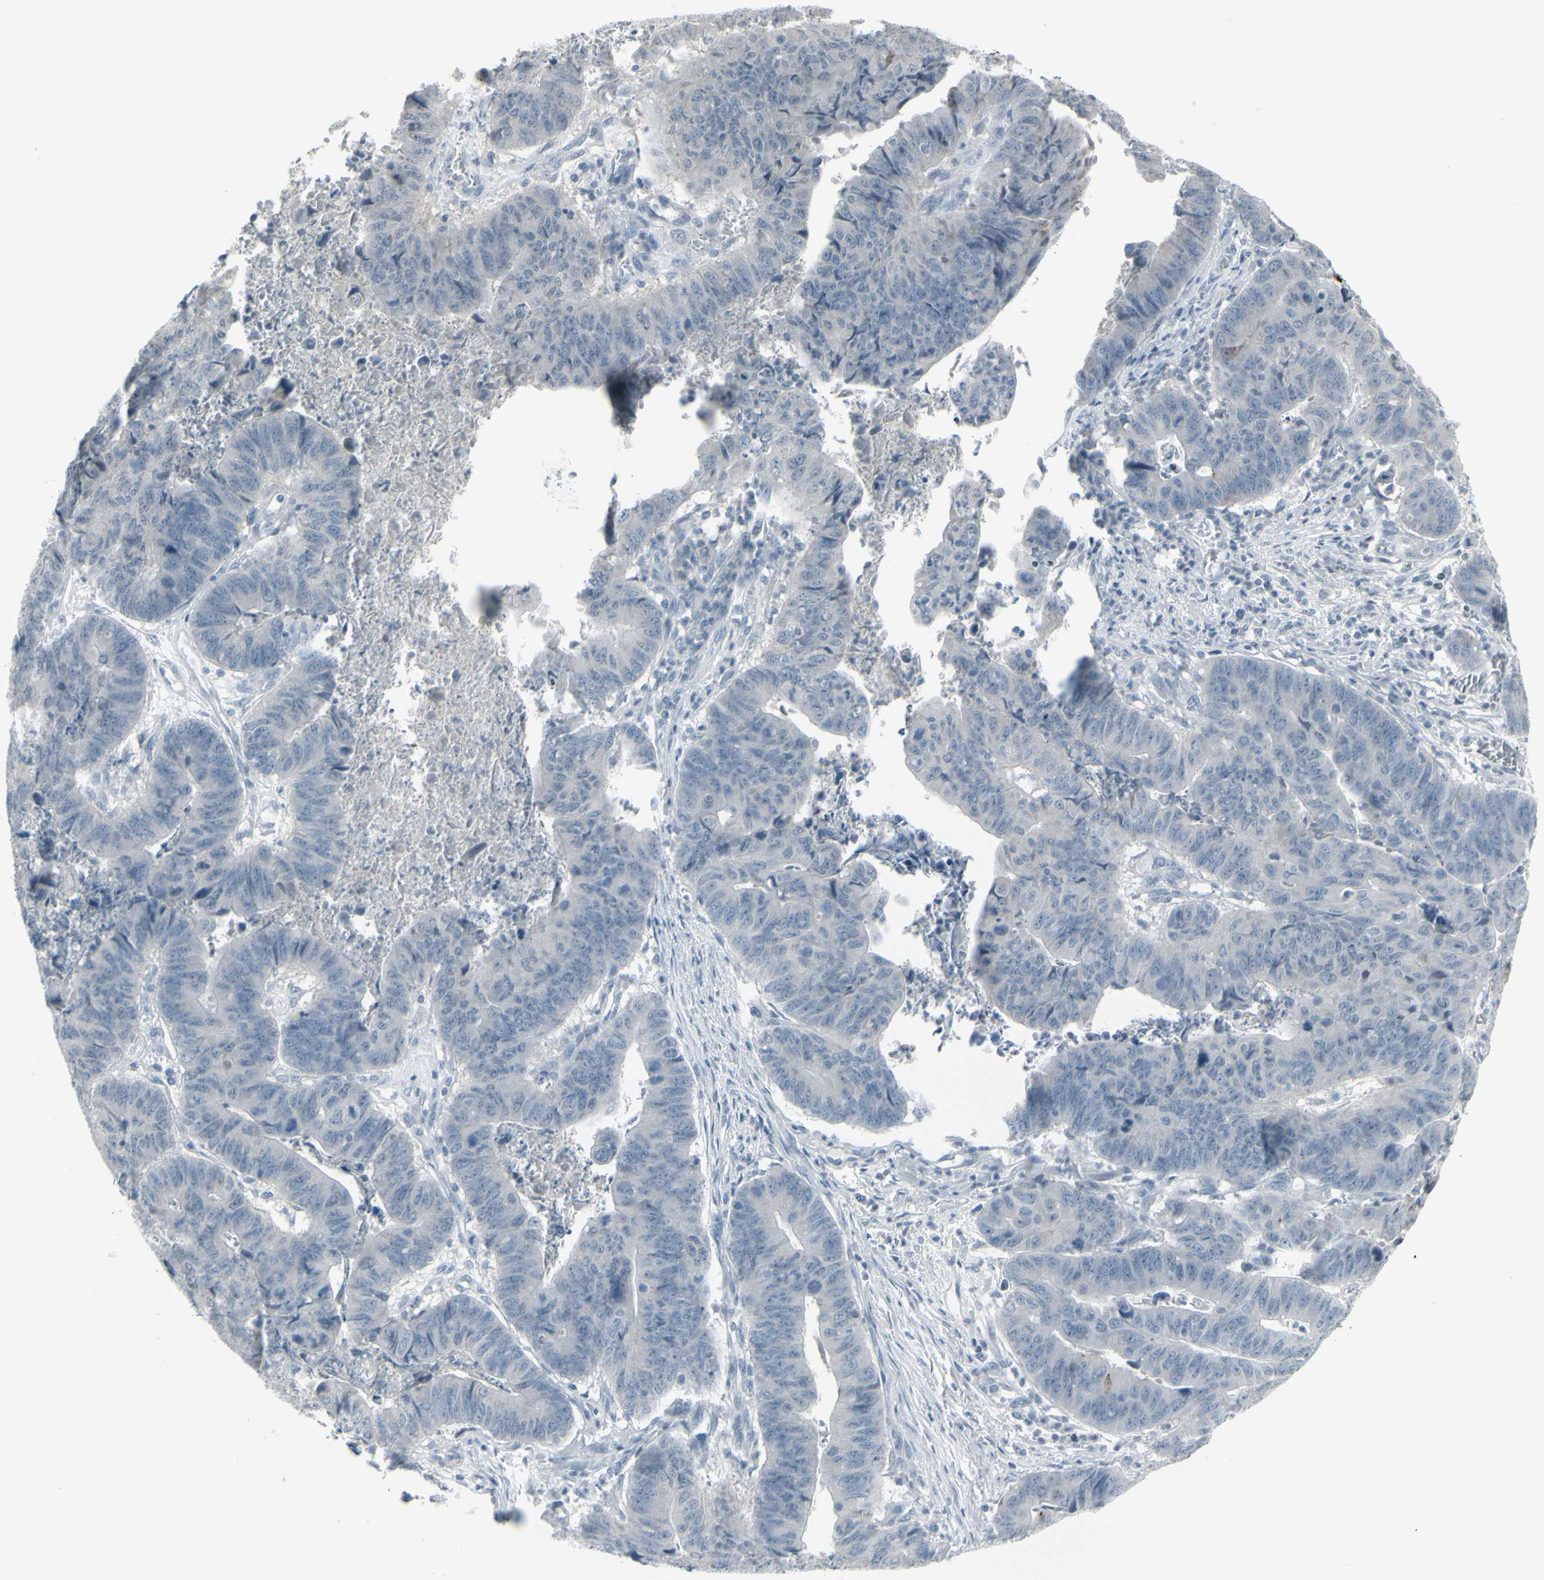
{"staining": {"intensity": "negative", "quantity": "none", "location": "none"}, "tissue": "stomach cancer", "cell_type": "Tumor cells", "image_type": "cancer", "snomed": [{"axis": "morphology", "description": "Adenocarcinoma, NOS"}, {"axis": "topography", "description": "Stomach, lower"}], "caption": "This micrograph is of stomach cancer stained with IHC to label a protein in brown with the nuclei are counter-stained blue. There is no positivity in tumor cells. (Immunohistochemistry, brightfield microscopy, high magnification).", "gene": "RAB3A", "patient": {"sex": "male", "age": 77}}